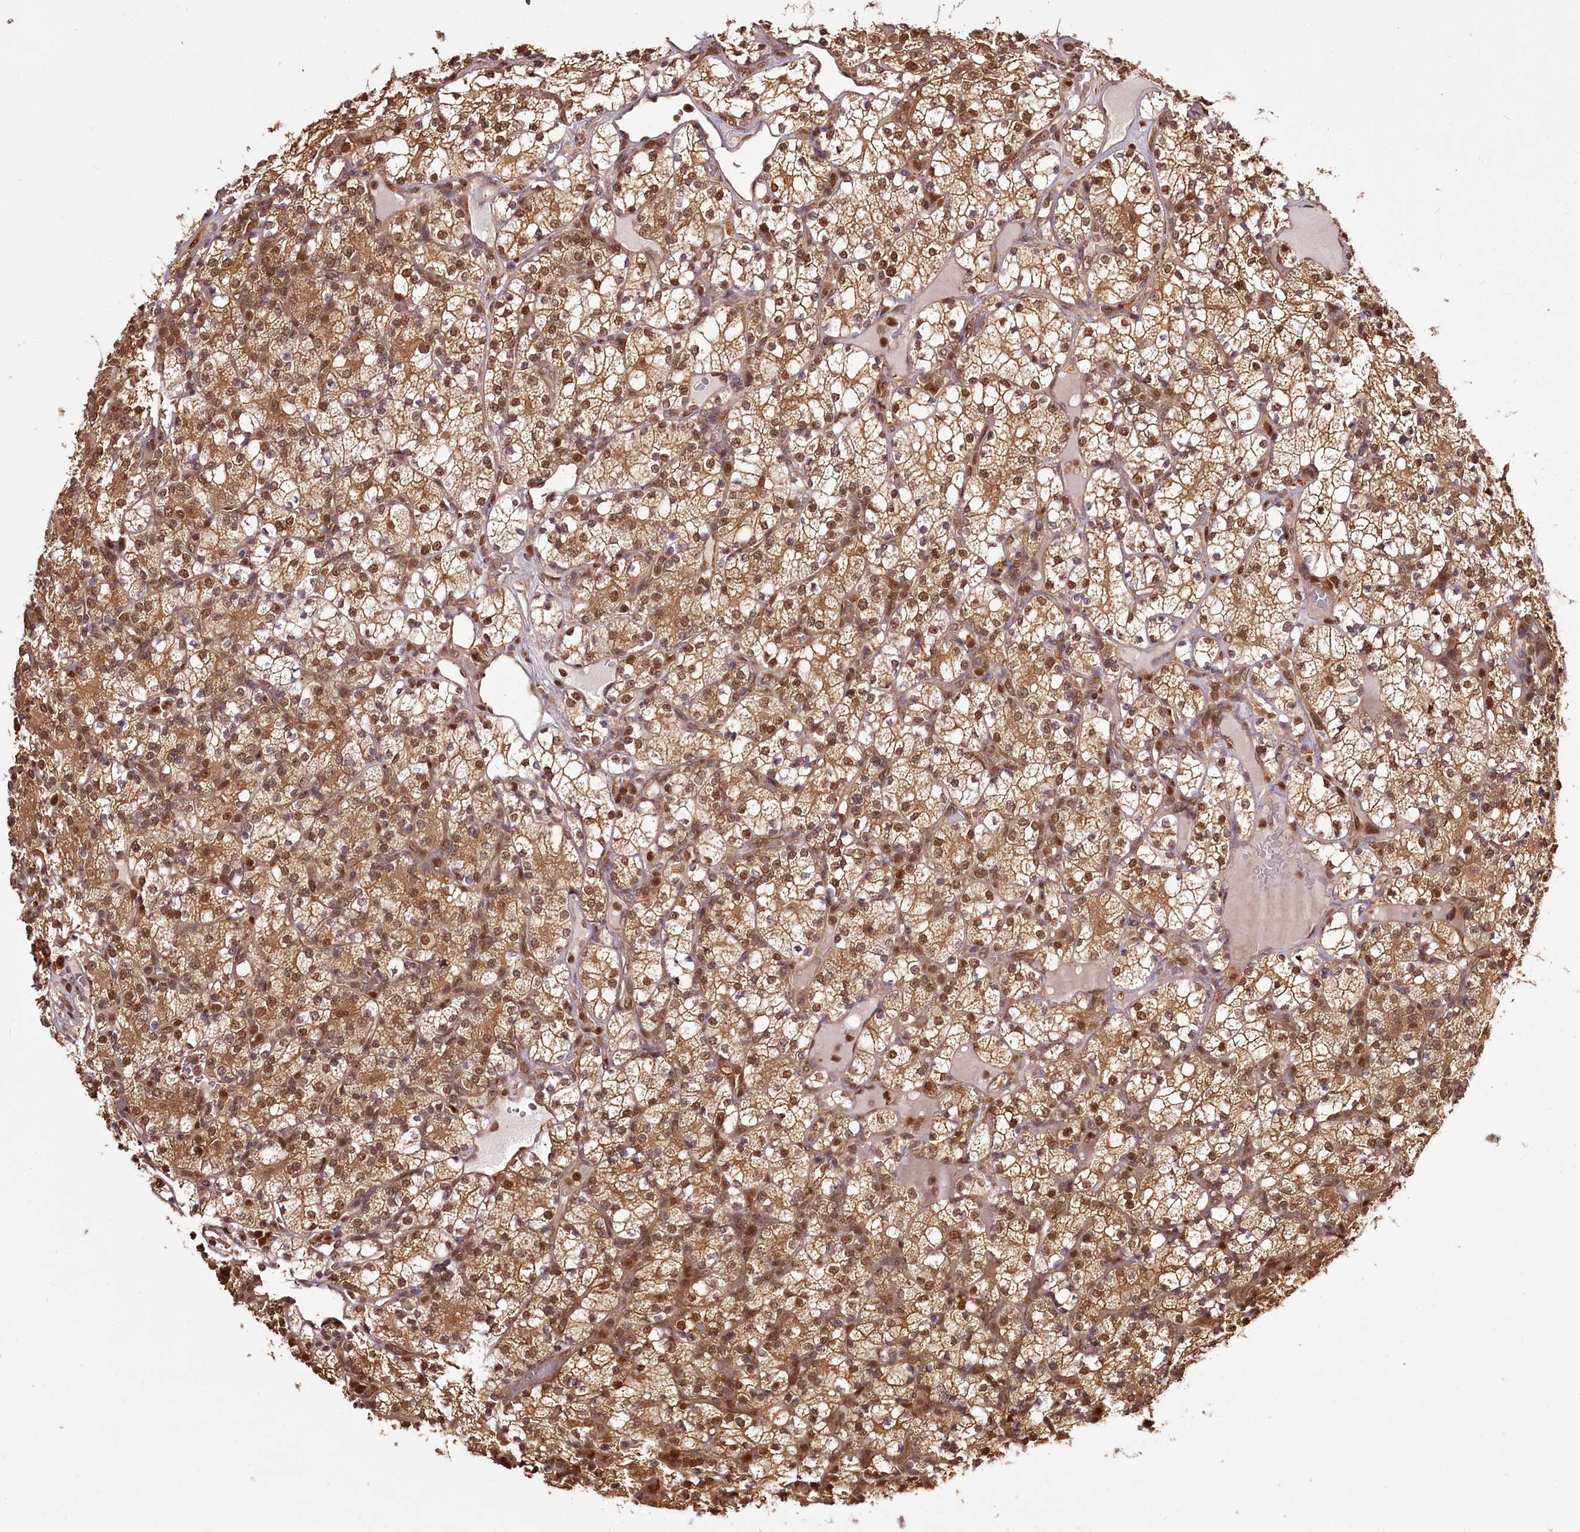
{"staining": {"intensity": "moderate", "quantity": ">75%", "location": "cytoplasmic/membranous,nuclear"}, "tissue": "renal cancer", "cell_type": "Tumor cells", "image_type": "cancer", "snomed": [{"axis": "morphology", "description": "Adenocarcinoma, NOS"}, {"axis": "topography", "description": "Kidney"}], "caption": "DAB immunohistochemical staining of renal adenocarcinoma displays moderate cytoplasmic/membranous and nuclear protein expression in about >75% of tumor cells. The staining was performed using DAB to visualize the protein expression in brown, while the nuclei were stained in blue with hematoxylin (Magnification: 20x).", "gene": "NPRL2", "patient": {"sex": "male", "age": 77}}